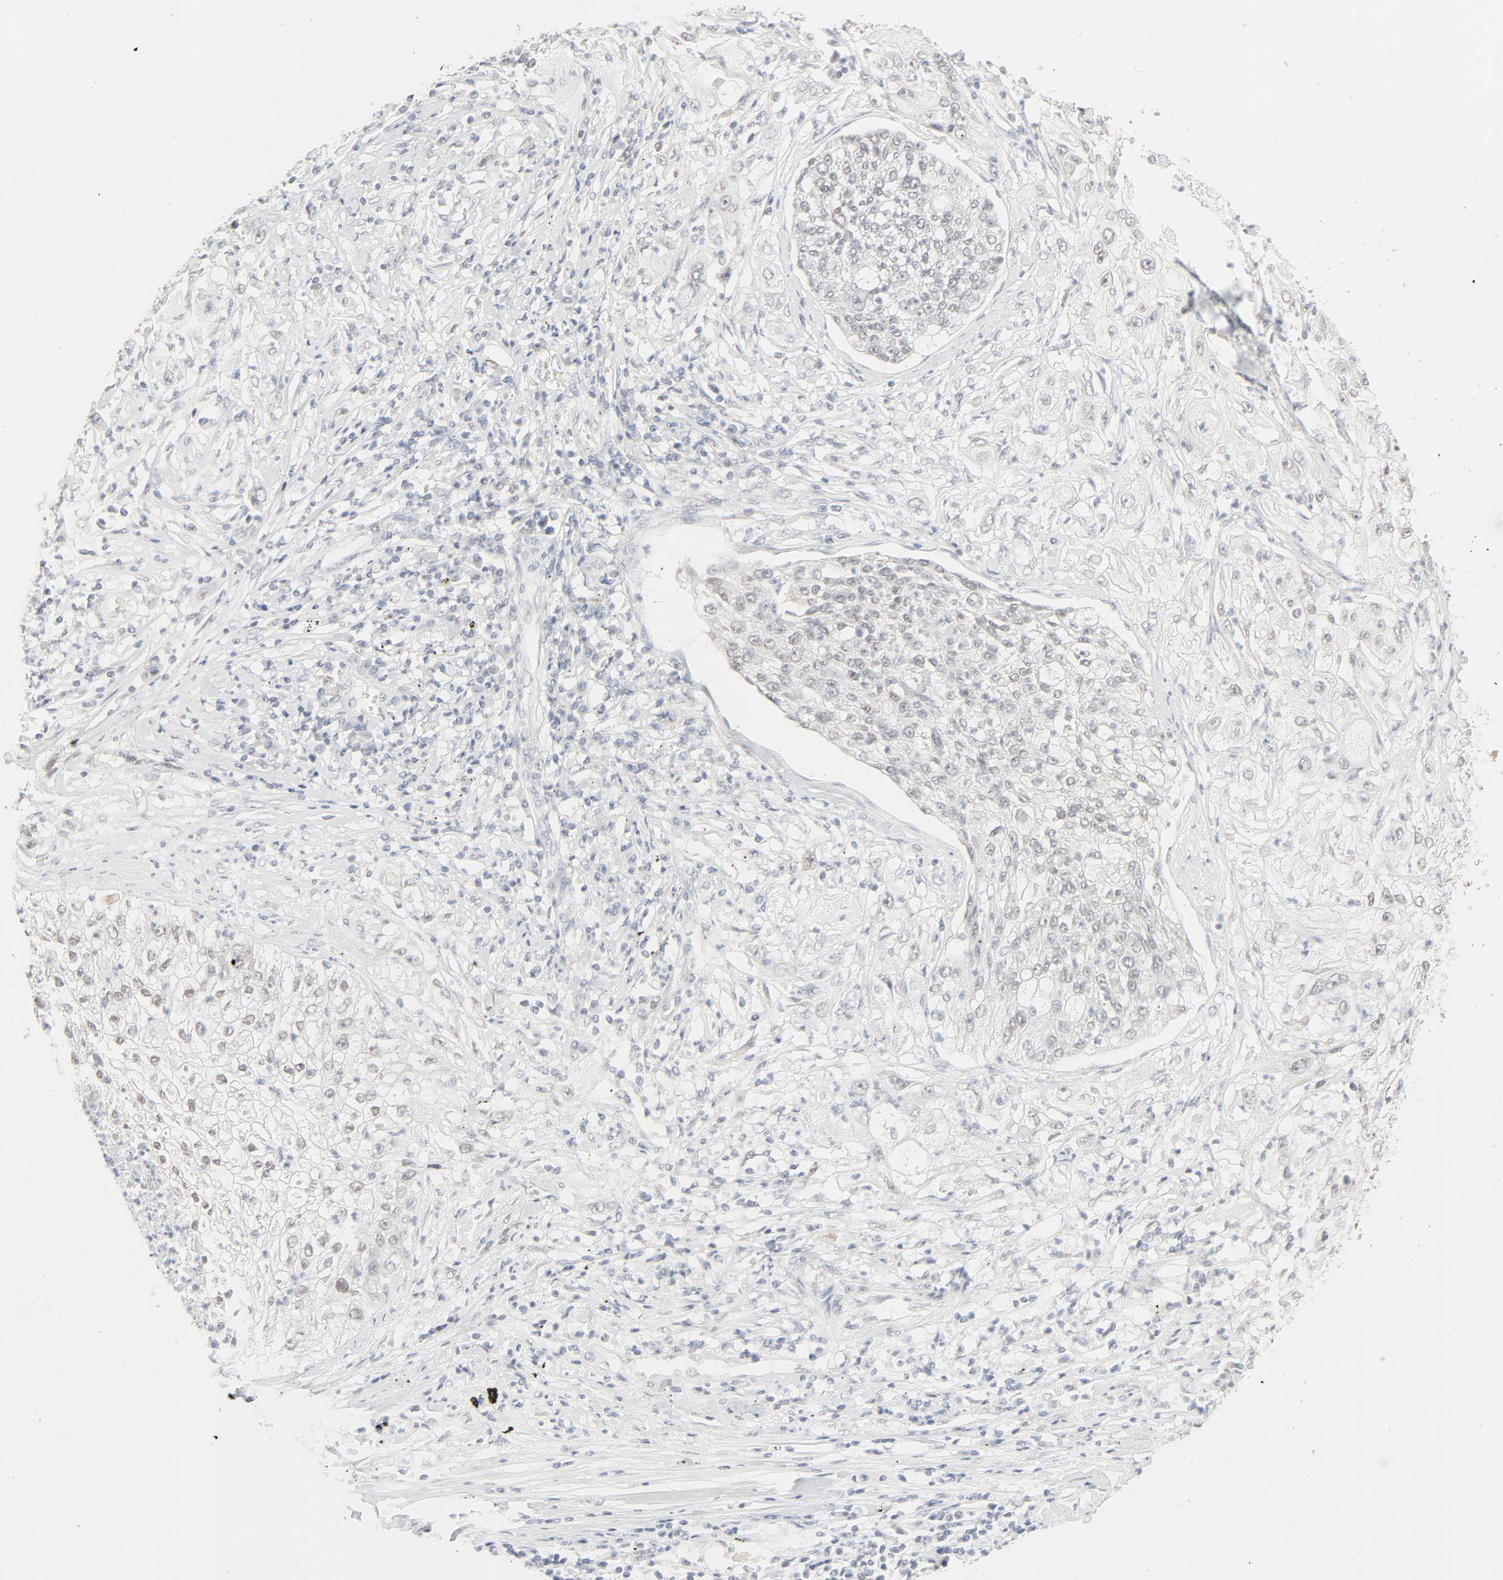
{"staining": {"intensity": "weak", "quantity": "25%-75%", "location": "cytoplasmic/membranous,nuclear"}, "tissue": "lung cancer", "cell_type": "Tumor cells", "image_type": "cancer", "snomed": [{"axis": "morphology", "description": "Inflammation, NOS"}, {"axis": "morphology", "description": "Squamous cell carcinoma, NOS"}, {"axis": "topography", "description": "Lymph node"}, {"axis": "topography", "description": "Soft tissue"}, {"axis": "topography", "description": "Lung"}], "caption": "IHC staining of squamous cell carcinoma (lung), which reveals low levels of weak cytoplasmic/membranous and nuclear staining in about 25%-75% of tumor cells indicating weak cytoplasmic/membranous and nuclear protein positivity. The staining was performed using DAB (brown) for protein detection and nuclei were counterstained in hematoxylin (blue).", "gene": "MAD1L1", "patient": {"sex": "male", "age": 66}}